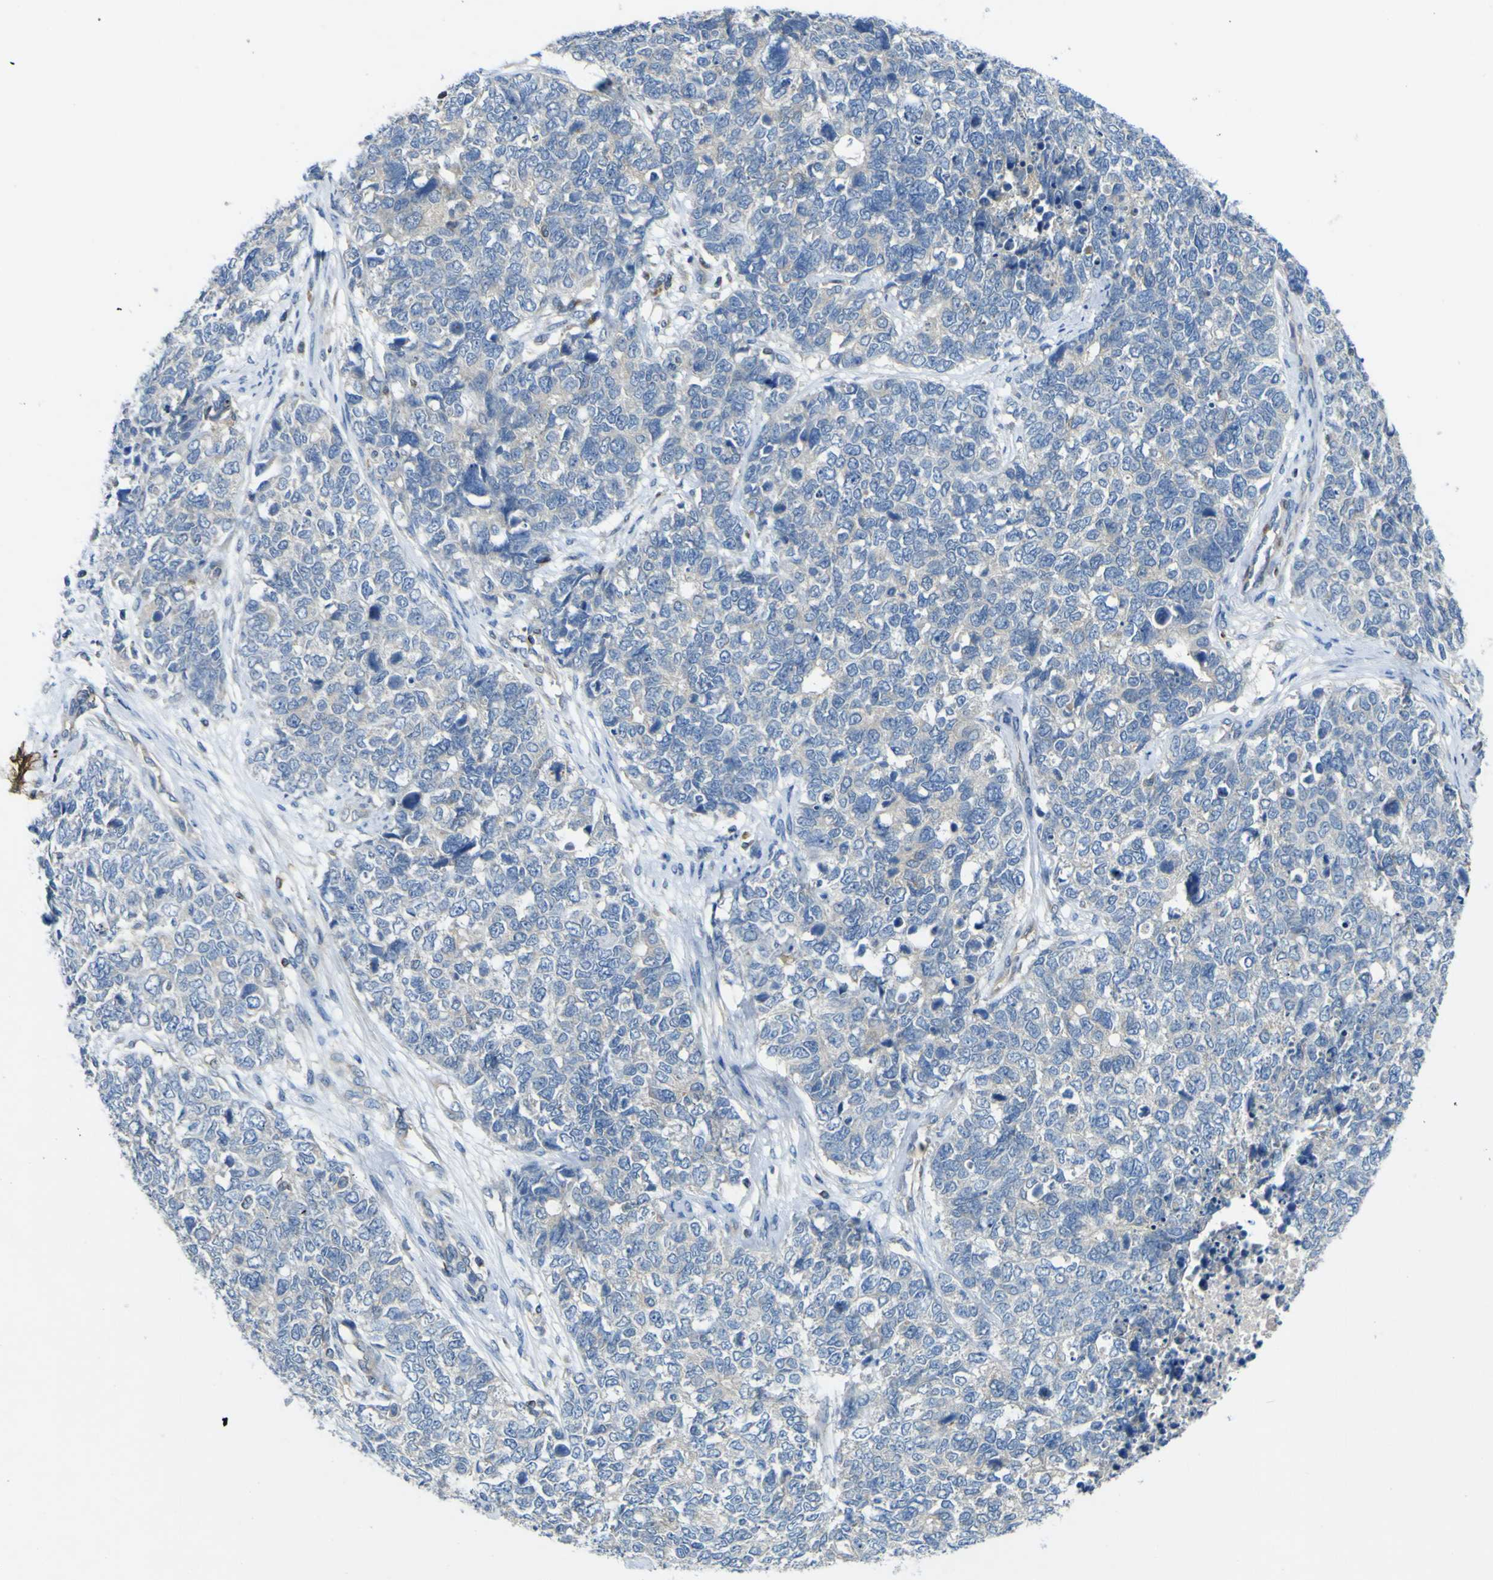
{"staining": {"intensity": "negative", "quantity": "none", "location": "none"}, "tissue": "cervical cancer", "cell_type": "Tumor cells", "image_type": "cancer", "snomed": [{"axis": "morphology", "description": "Squamous cell carcinoma, NOS"}, {"axis": "topography", "description": "Cervix"}], "caption": "Immunohistochemistry (IHC) micrograph of cervical cancer (squamous cell carcinoma) stained for a protein (brown), which exhibits no expression in tumor cells.", "gene": "EML2", "patient": {"sex": "female", "age": 63}}